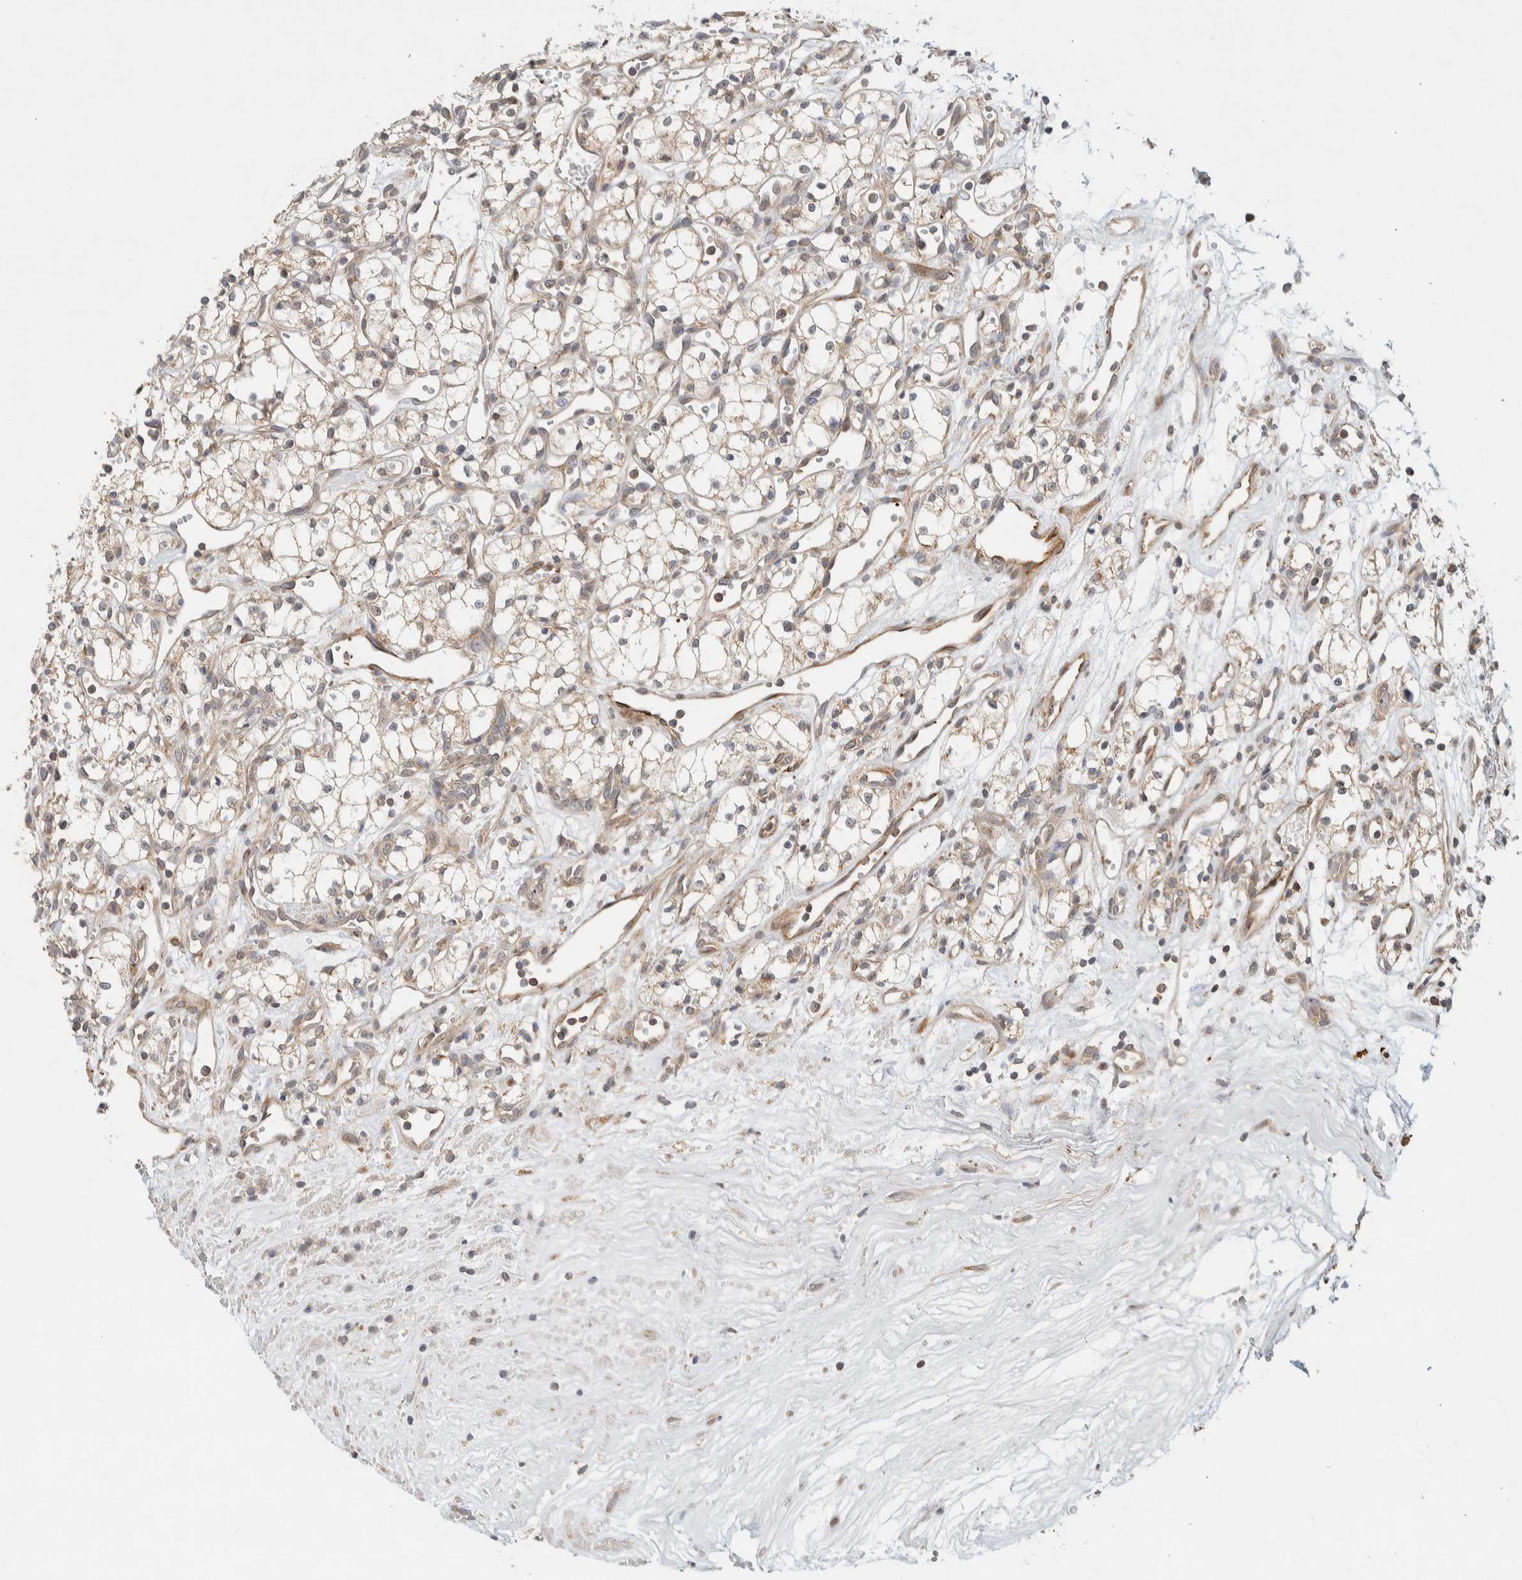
{"staining": {"intensity": "weak", "quantity": ">75%", "location": "cytoplasmic/membranous"}, "tissue": "renal cancer", "cell_type": "Tumor cells", "image_type": "cancer", "snomed": [{"axis": "morphology", "description": "Adenocarcinoma, NOS"}, {"axis": "topography", "description": "Kidney"}], "caption": "High-magnification brightfield microscopy of renal adenocarcinoma stained with DAB (brown) and counterstained with hematoxylin (blue). tumor cells exhibit weak cytoplasmic/membranous positivity is seen in approximately>75% of cells.", "gene": "KIF9", "patient": {"sex": "male", "age": 59}}